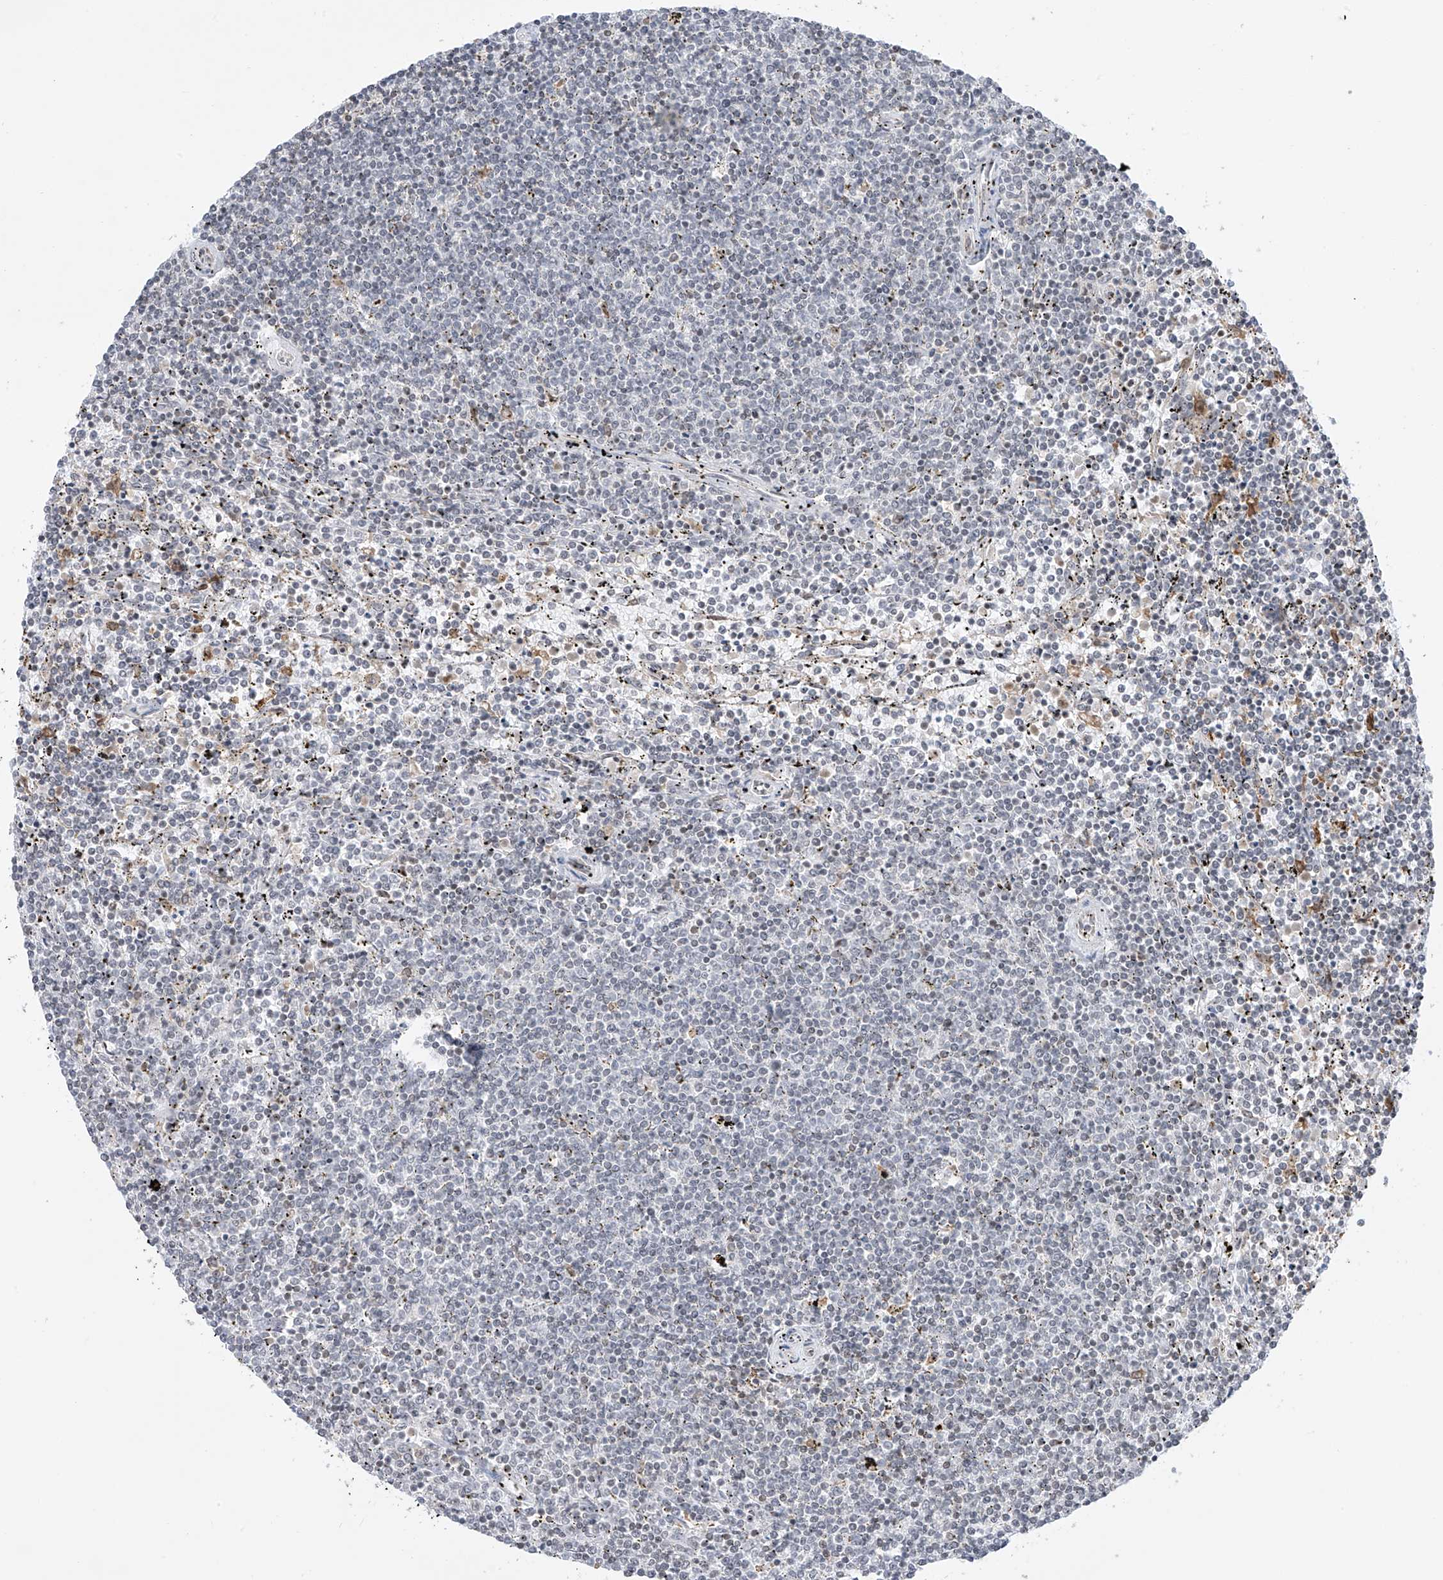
{"staining": {"intensity": "negative", "quantity": "none", "location": "none"}, "tissue": "lymphoma", "cell_type": "Tumor cells", "image_type": "cancer", "snomed": [{"axis": "morphology", "description": "Malignant lymphoma, non-Hodgkin's type, Low grade"}, {"axis": "topography", "description": "Spleen"}], "caption": "This is an IHC image of malignant lymphoma, non-Hodgkin's type (low-grade). There is no expression in tumor cells.", "gene": "TBXAS1", "patient": {"sex": "female", "age": 50}}